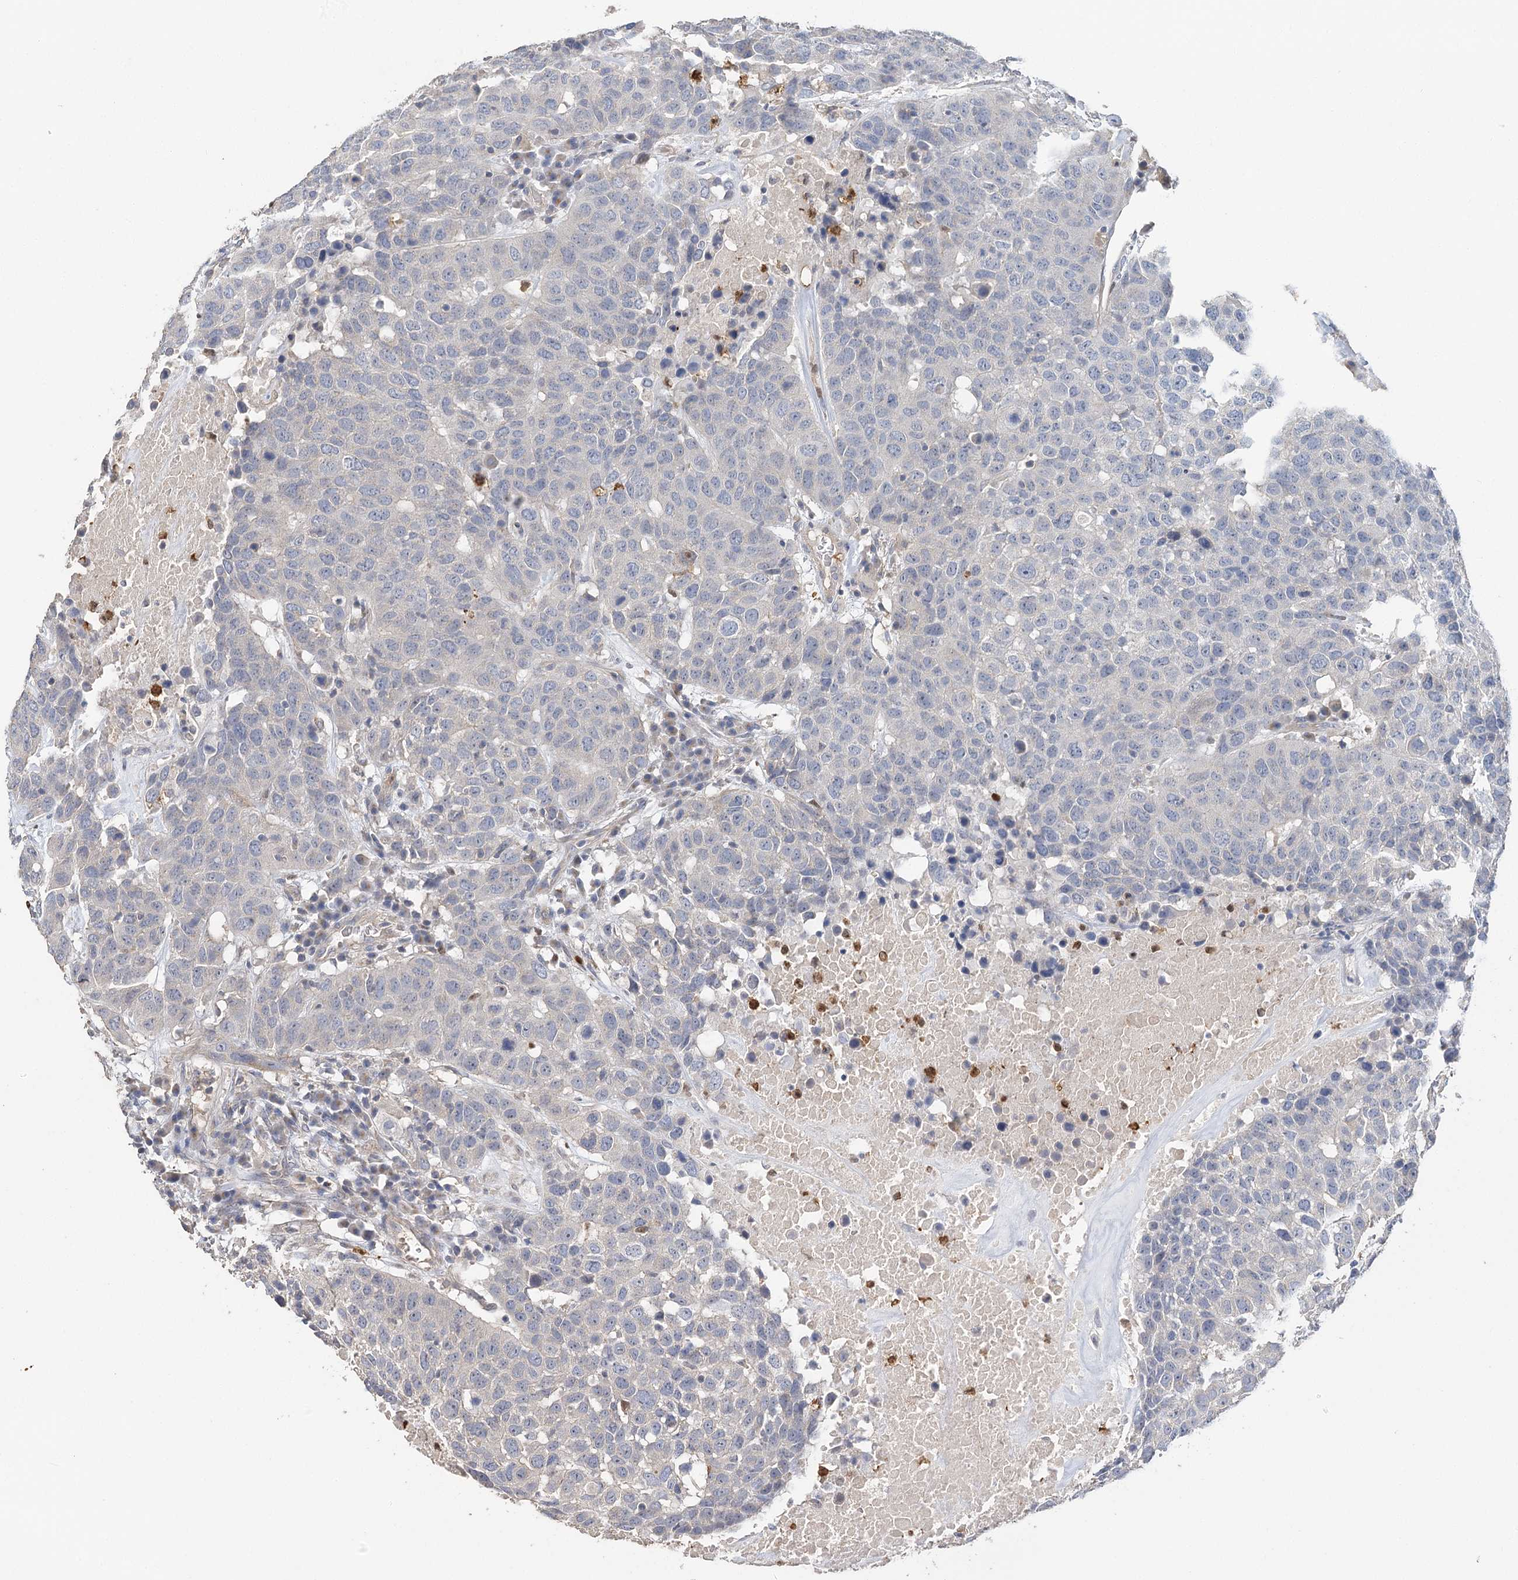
{"staining": {"intensity": "negative", "quantity": "none", "location": "none"}, "tissue": "head and neck cancer", "cell_type": "Tumor cells", "image_type": "cancer", "snomed": [{"axis": "morphology", "description": "Squamous cell carcinoma, NOS"}, {"axis": "topography", "description": "Head-Neck"}], "caption": "The micrograph exhibits no staining of tumor cells in head and neck squamous cell carcinoma. (Stains: DAB IHC with hematoxylin counter stain, Microscopy: brightfield microscopy at high magnification).", "gene": "EPB41L5", "patient": {"sex": "male", "age": 66}}